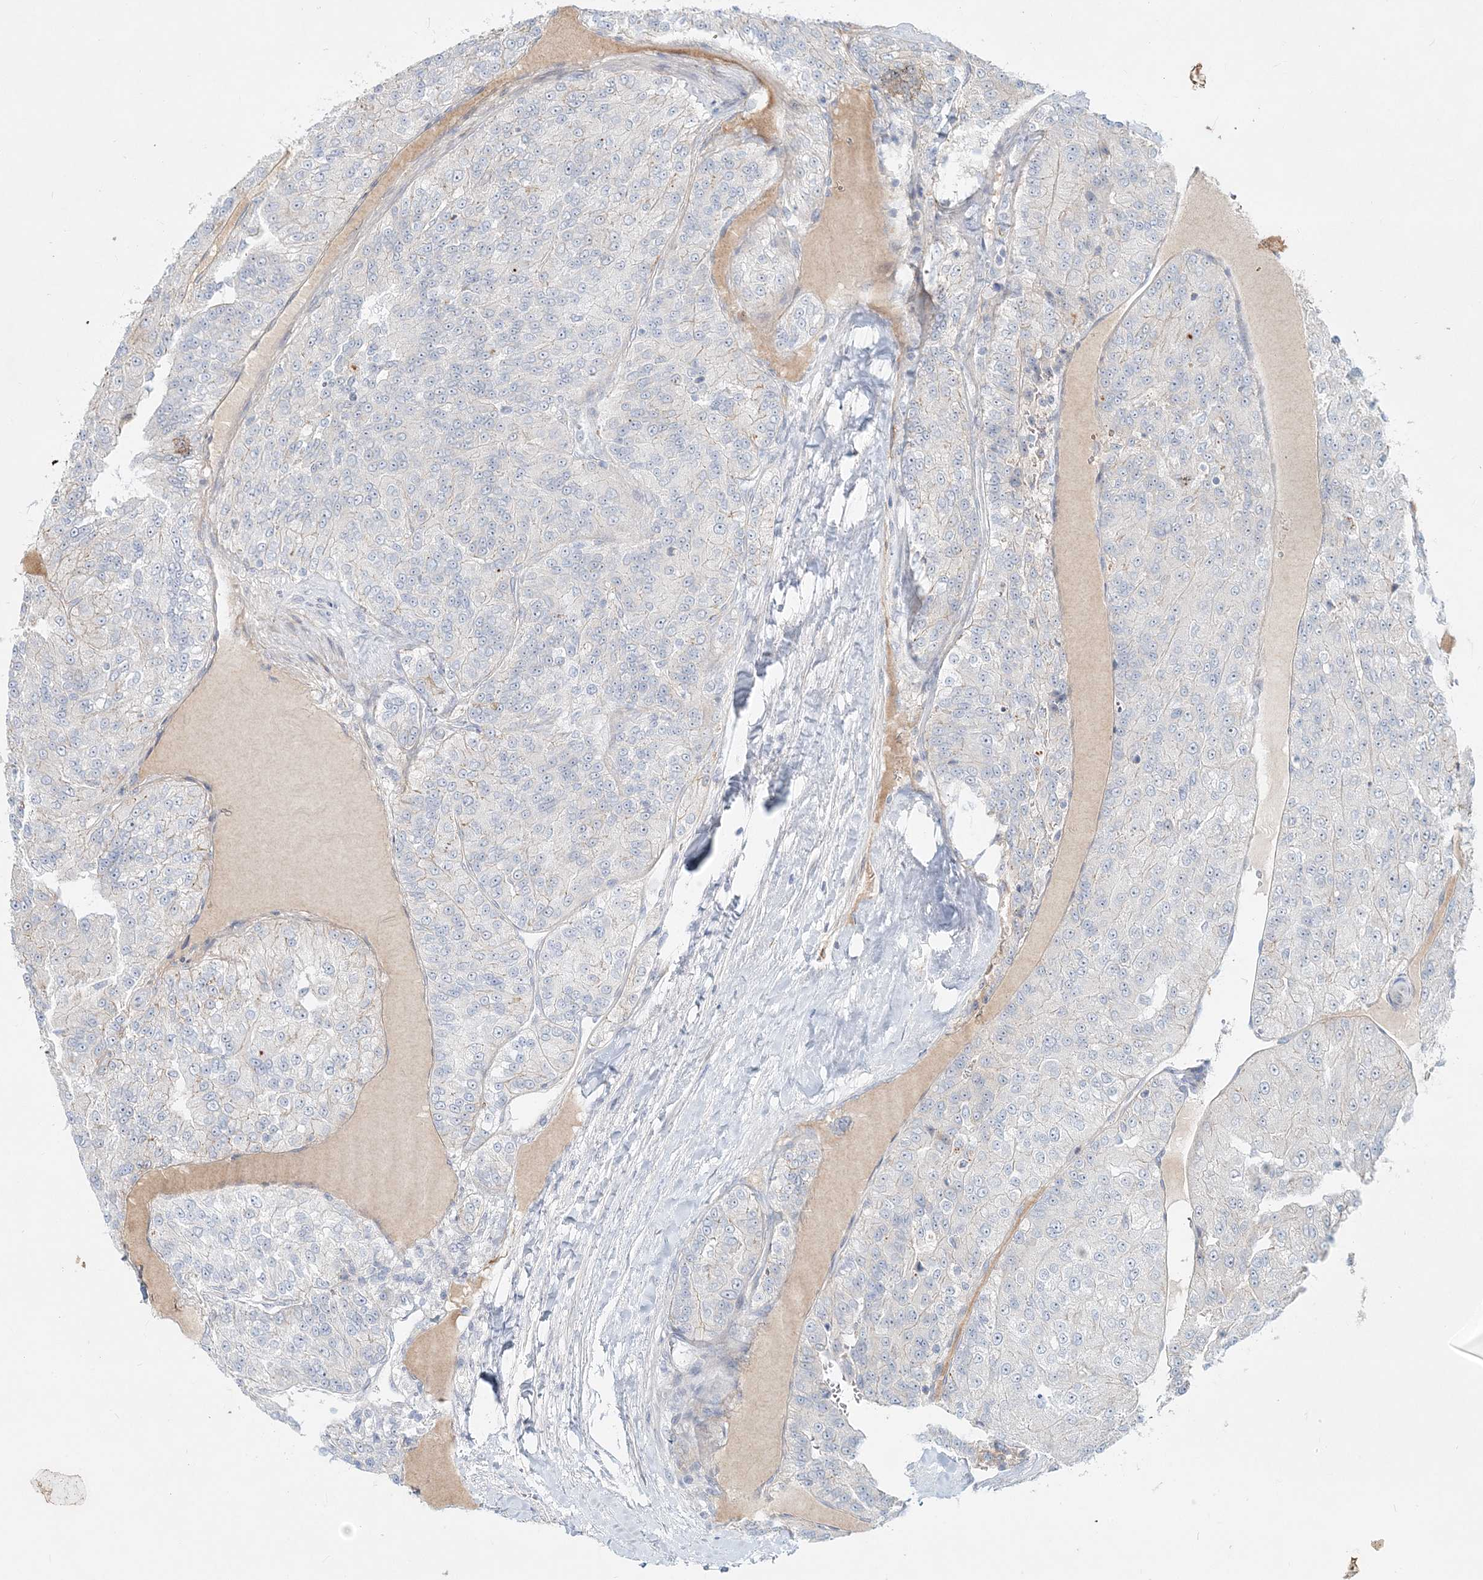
{"staining": {"intensity": "negative", "quantity": "none", "location": "none"}, "tissue": "renal cancer", "cell_type": "Tumor cells", "image_type": "cancer", "snomed": [{"axis": "morphology", "description": "Adenocarcinoma, NOS"}, {"axis": "topography", "description": "Kidney"}], "caption": "Tumor cells show no significant expression in renal cancer.", "gene": "DNAH5", "patient": {"sex": "female", "age": 63}}